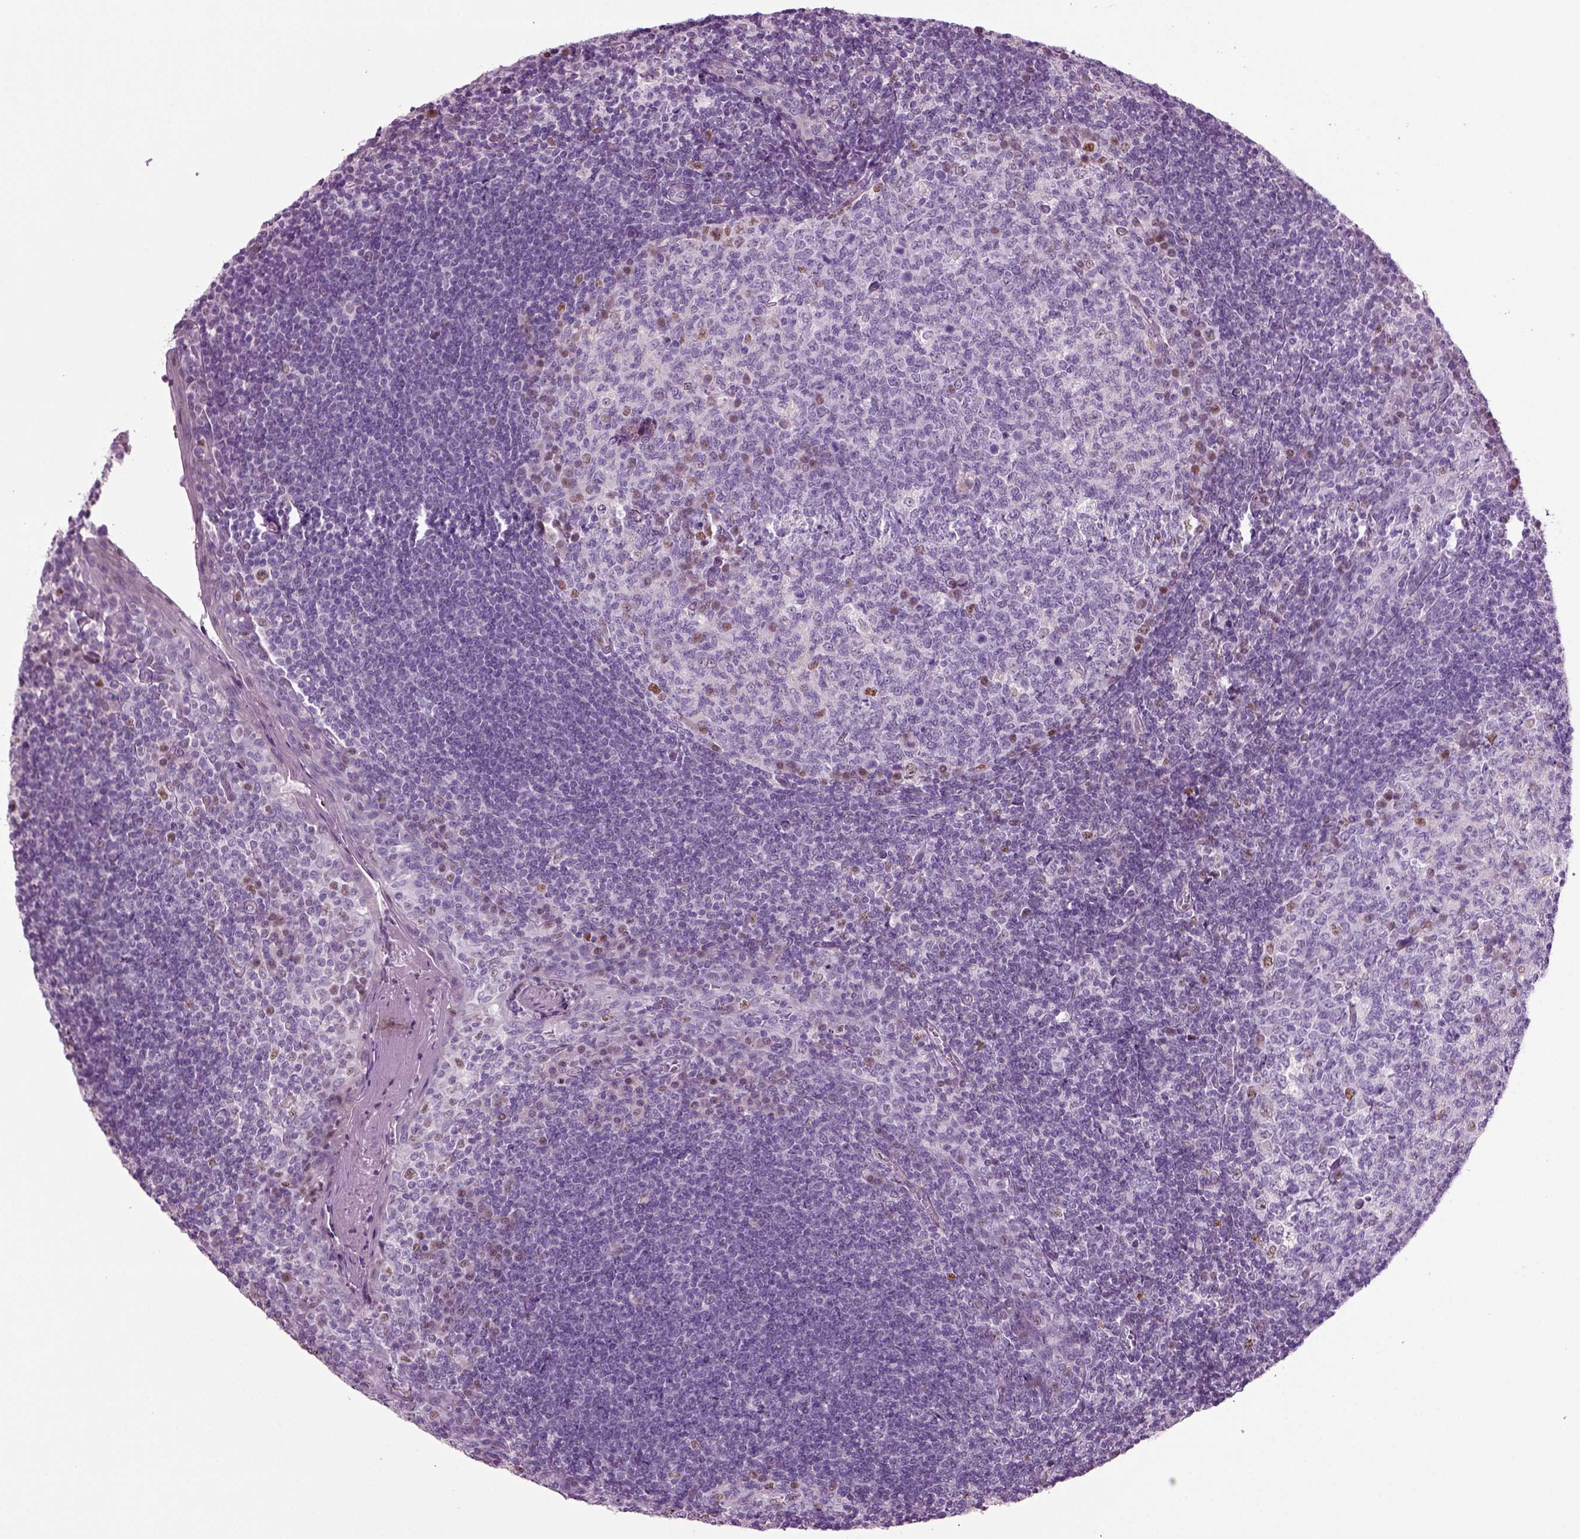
{"staining": {"intensity": "strong", "quantity": "<25%", "location": "nuclear"}, "tissue": "tonsil", "cell_type": "Germinal center cells", "image_type": "normal", "snomed": [{"axis": "morphology", "description": "Normal tissue, NOS"}, {"axis": "topography", "description": "Tonsil"}], "caption": "Protein analysis of unremarkable tonsil displays strong nuclear expression in approximately <25% of germinal center cells. The staining was performed using DAB (3,3'-diaminobenzidine) to visualize the protein expression in brown, while the nuclei were stained in blue with hematoxylin (Magnification: 20x).", "gene": "ARID3A", "patient": {"sex": "female", "age": 13}}